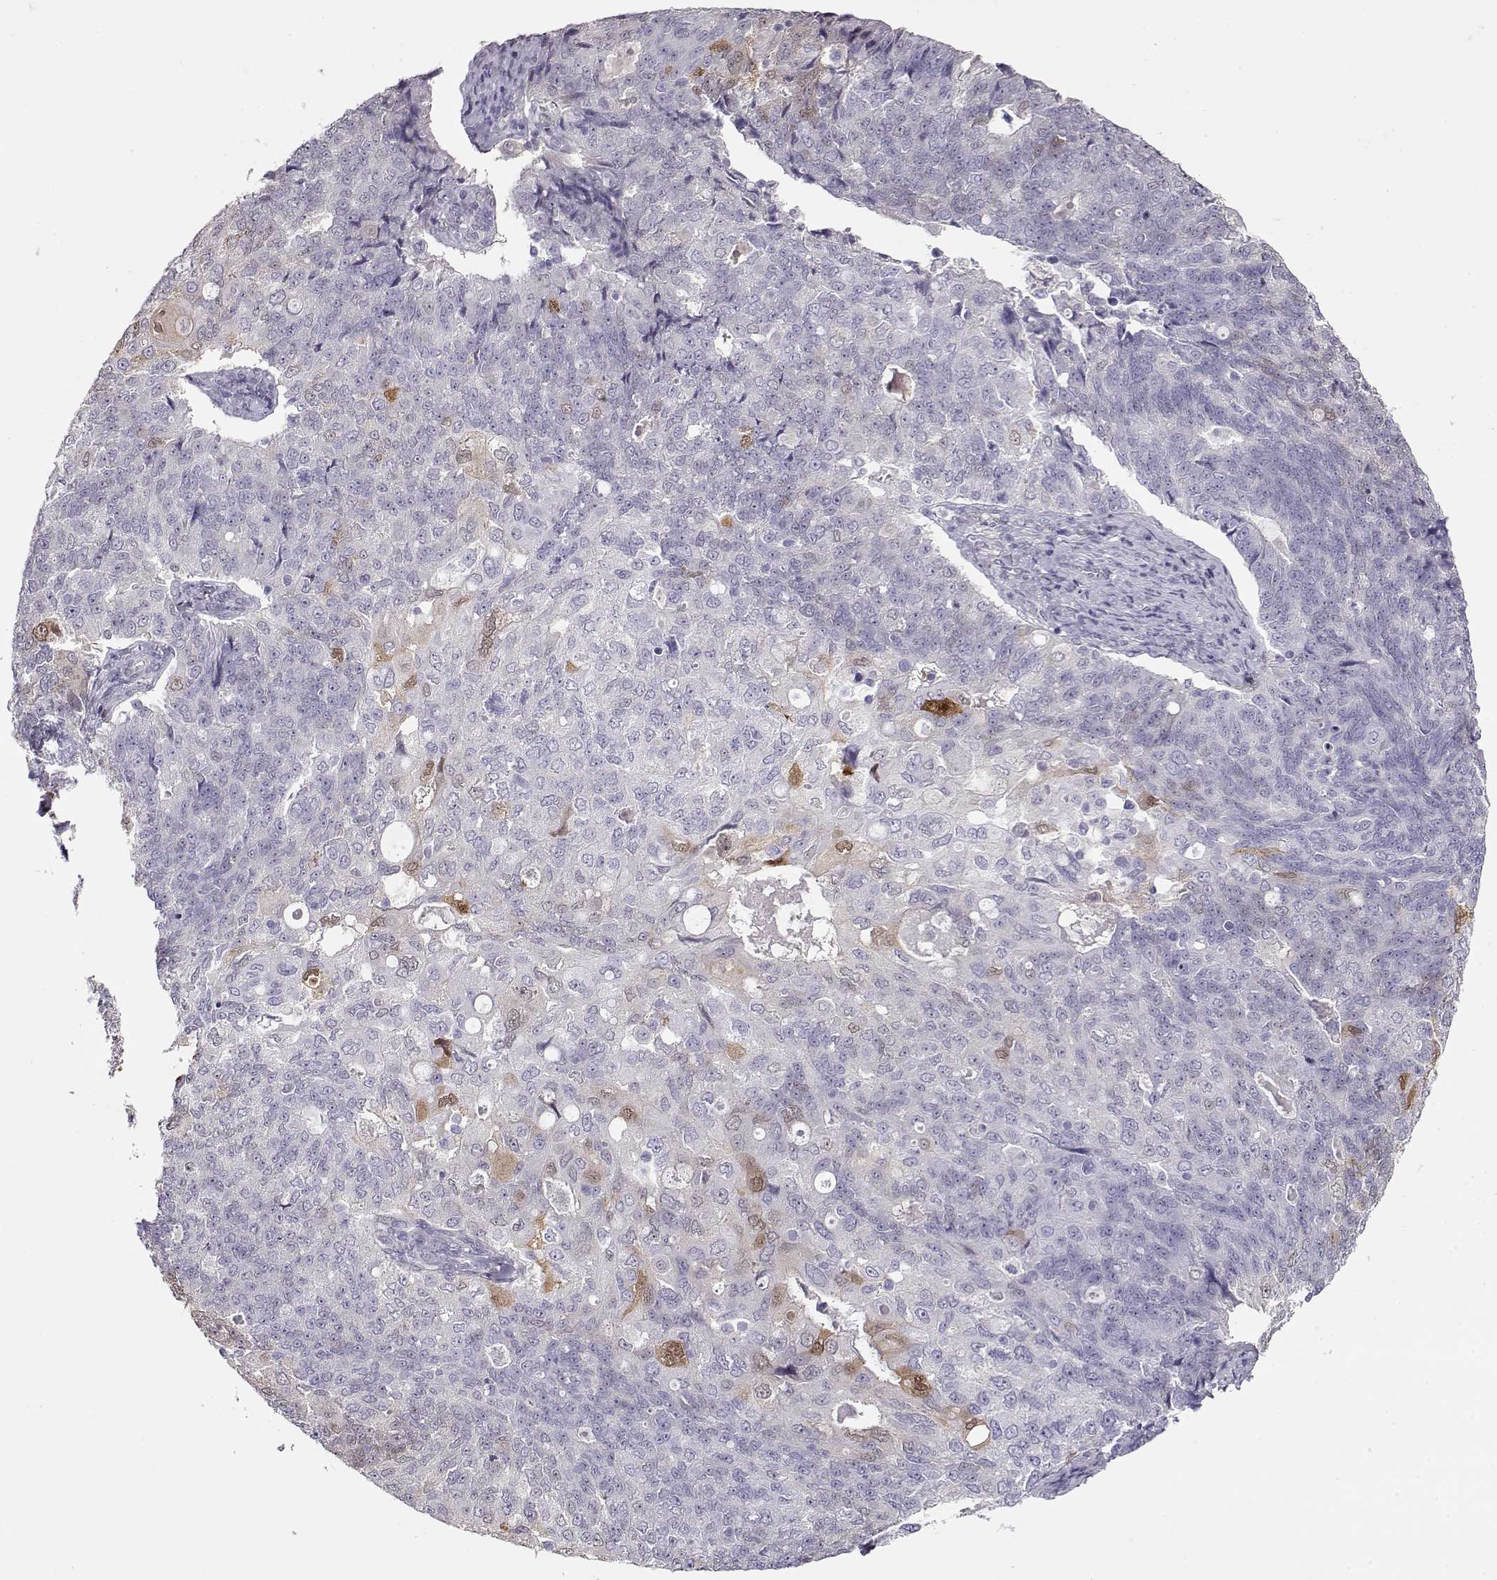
{"staining": {"intensity": "negative", "quantity": "none", "location": "none"}, "tissue": "endometrial cancer", "cell_type": "Tumor cells", "image_type": "cancer", "snomed": [{"axis": "morphology", "description": "Adenocarcinoma, NOS"}, {"axis": "topography", "description": "Endometrium"}], "caption": "DAB (3,3'-diaminobenzidine) immunohistochemical staining of endometrial cancer exhibits no significant positivity in tumor cells. (Stains: DAB (3,3'-diaminobenzidine) immunohistochemistry (IHC) with hematoxylin counter stain, Microscopy: brightfield microscopy at high magnification).", "gene": "CCR8", "patient": {"sex": "female", "age": 43}}